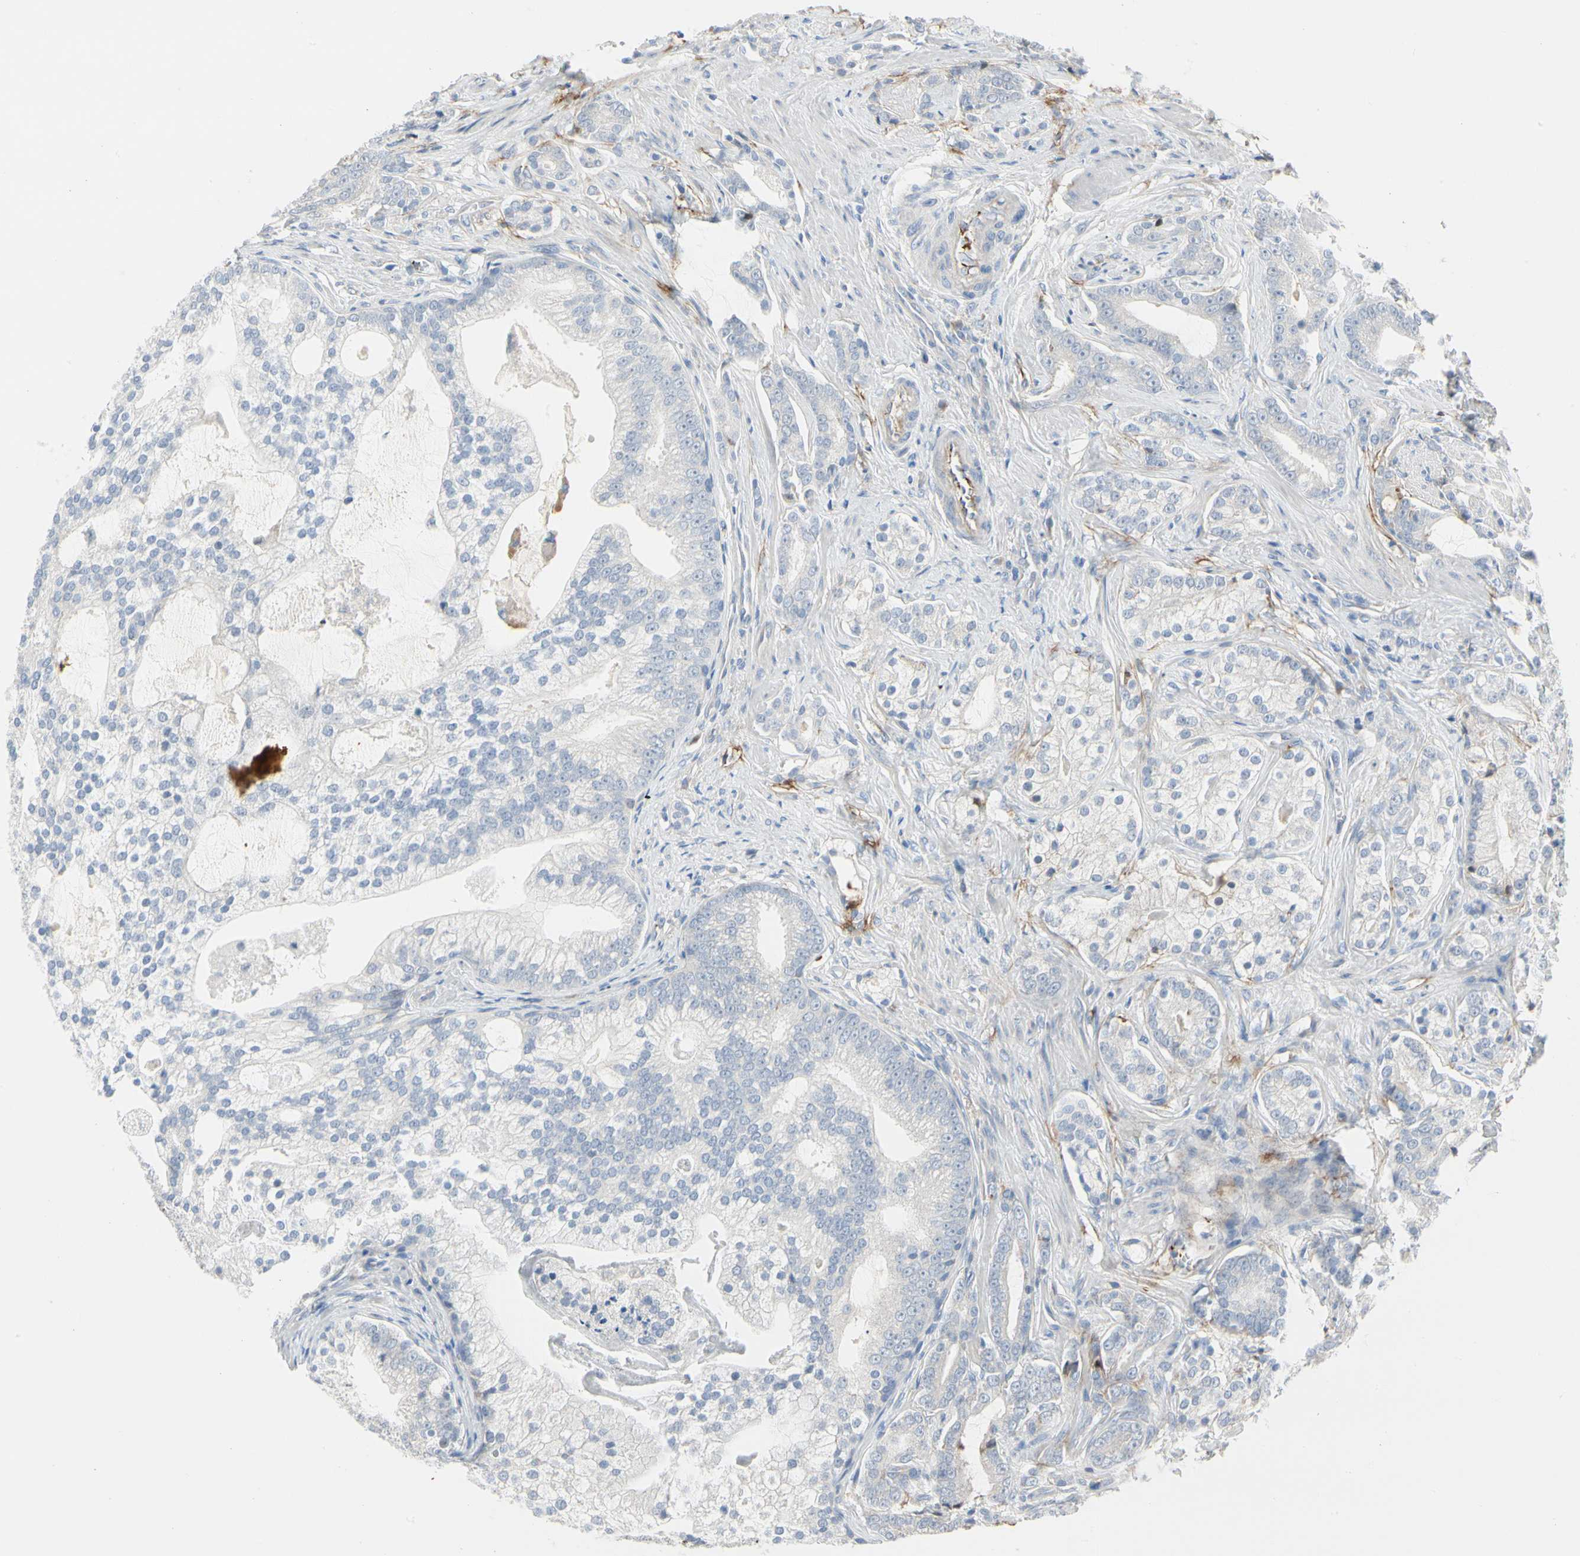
{"staining": {"intensity": "negative", "quantity": "none", "location": "none"}, "tissue": "prostate cancer", "cell_type": "Tumor cells", "image_type": "cancer", "snomed": [{"axis": "morphology", "description": "Adenocarcinoma, Low grade"}, {"axis": "topography", "description": "Prostate"}], "caption": "An IHC photomicrograph of prostate cancer is shown. There is no staining in tumor cells of prostate cancer.", "gene": "FGB", "patient": {"sex": "male", "age": 58}}